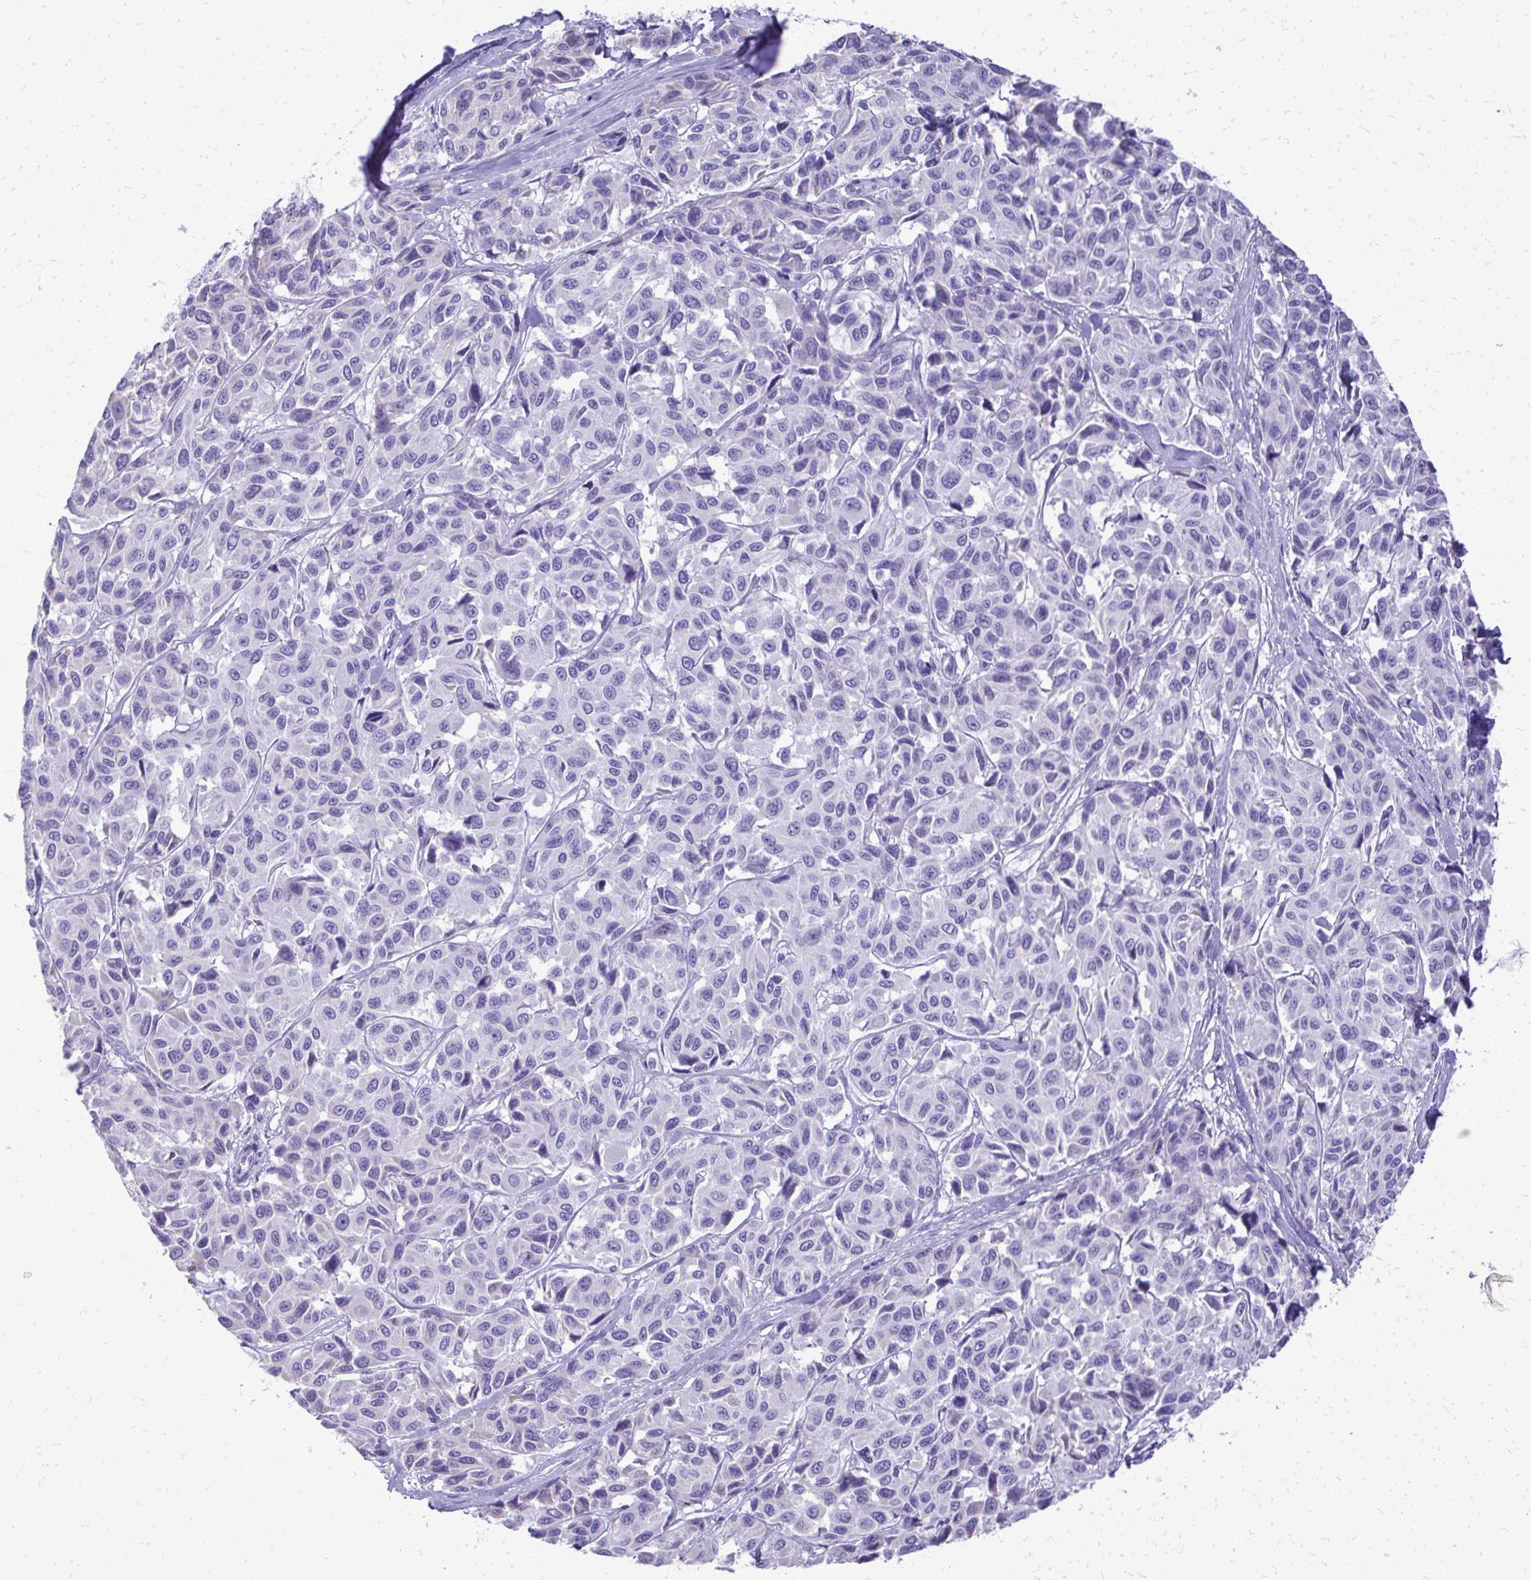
{"staining": {"intensity": "negative", "quantity": "none", "location": "none"}, "tissue": "melanoma", "cell_type": "Tumor cells", "image_type": "cancer", "snomed": [{"axis": "morphology", "description": "Malignant melanoma, NOS"}, {"axis": "topography", "description": "Skin"}], "caption": "Micrograph shows no protein staining in tumor cells of melanoma tissue.", "gene": "RALYL", "patient": {"sex": "female", "age": 66}}